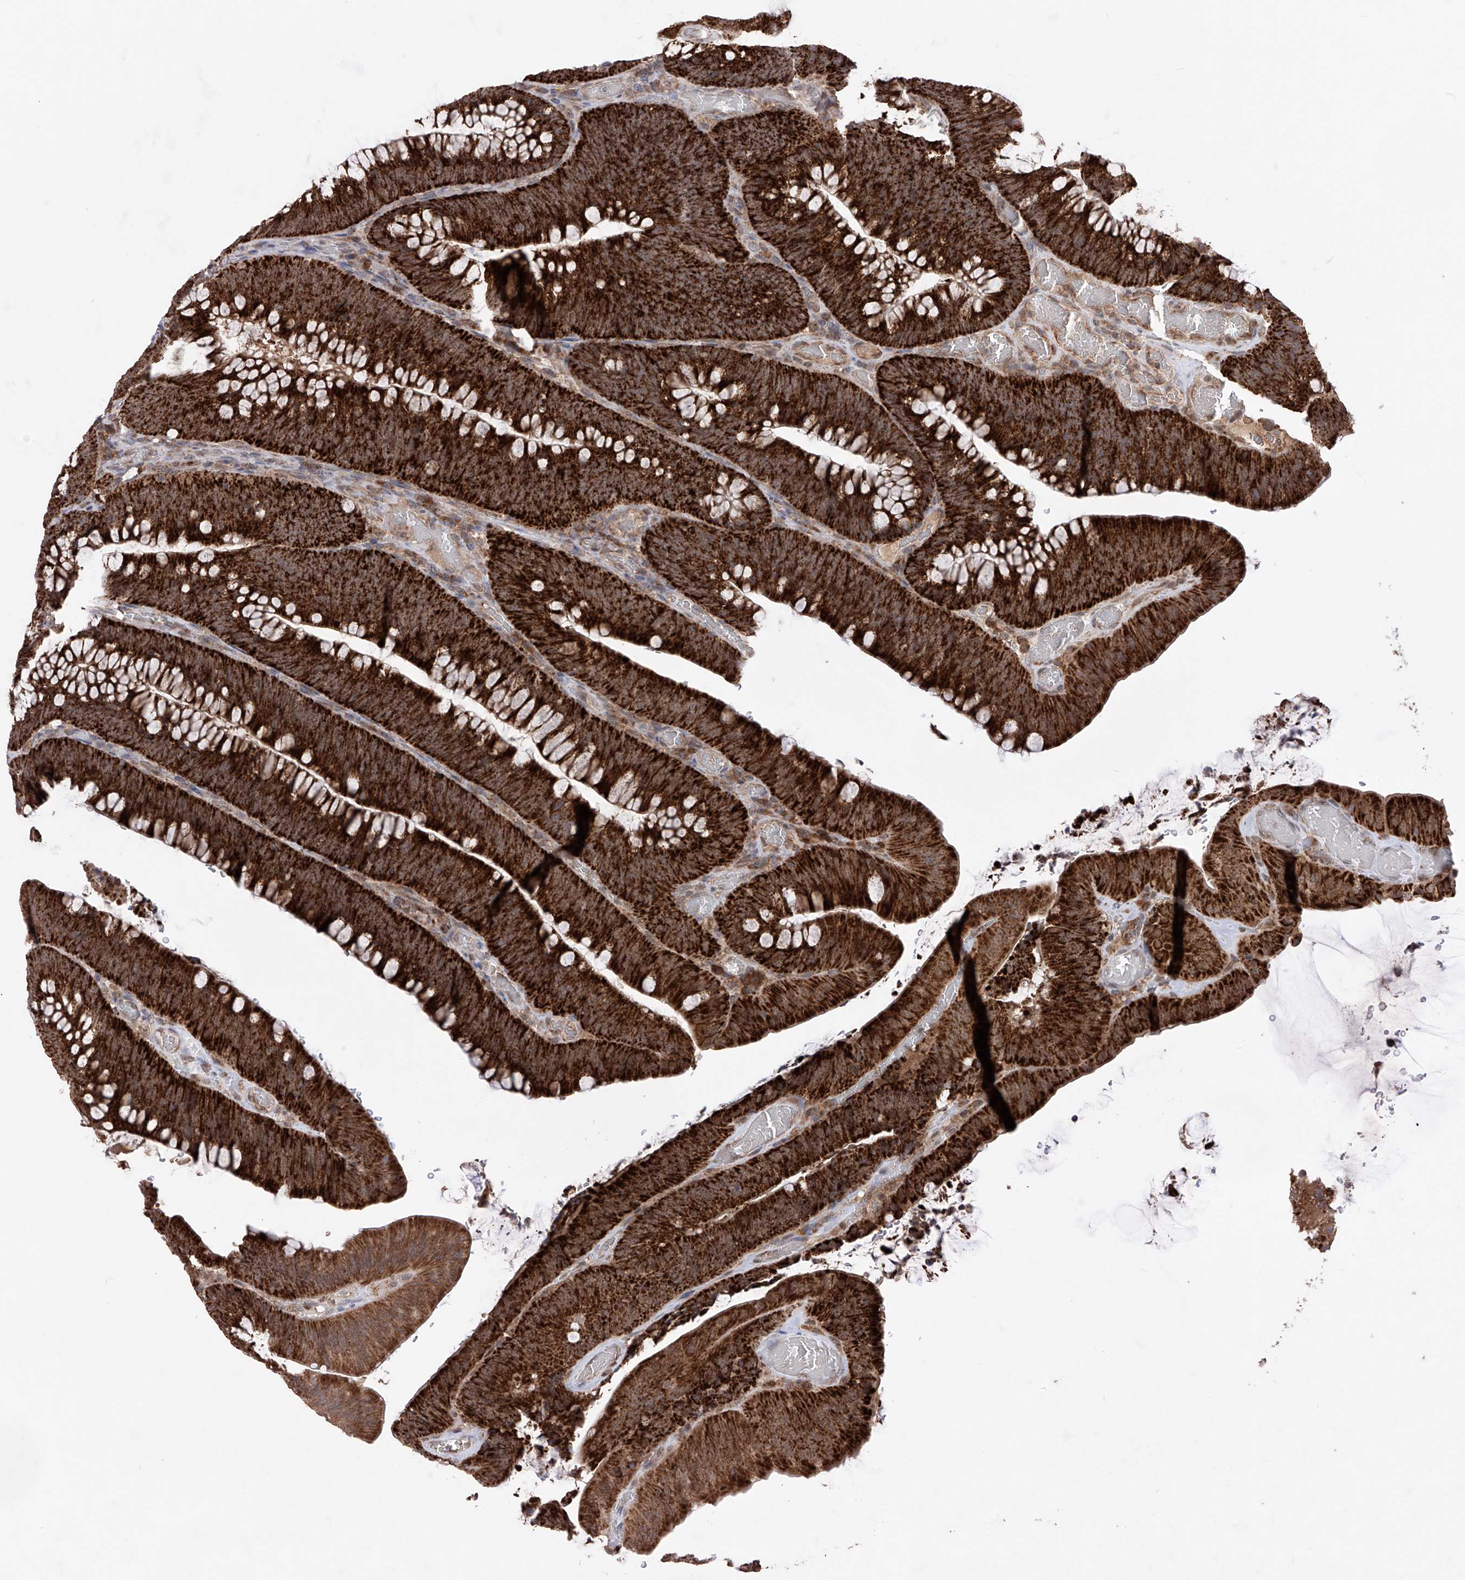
{"staining": {"intensity": "strong", "quantity": ">75%", "location": "cytoplasmic/membranous"}, "tissue": "colorectal cancer", "cell_type": "Tumor cells", "image_type": "cancer", "snomed": [{"axis": "morphology", "description": "Normal tissue, NOS"}, {"axis": "topography", "description": "Colon"}], "caption": "Protein staining of colorectal cancer tissue shows strong cytoplasmic/membranous staining in about >75% of tumor cells.", "gene": "SDHAF4", "patient": {"sex": "female", "age": 82}}